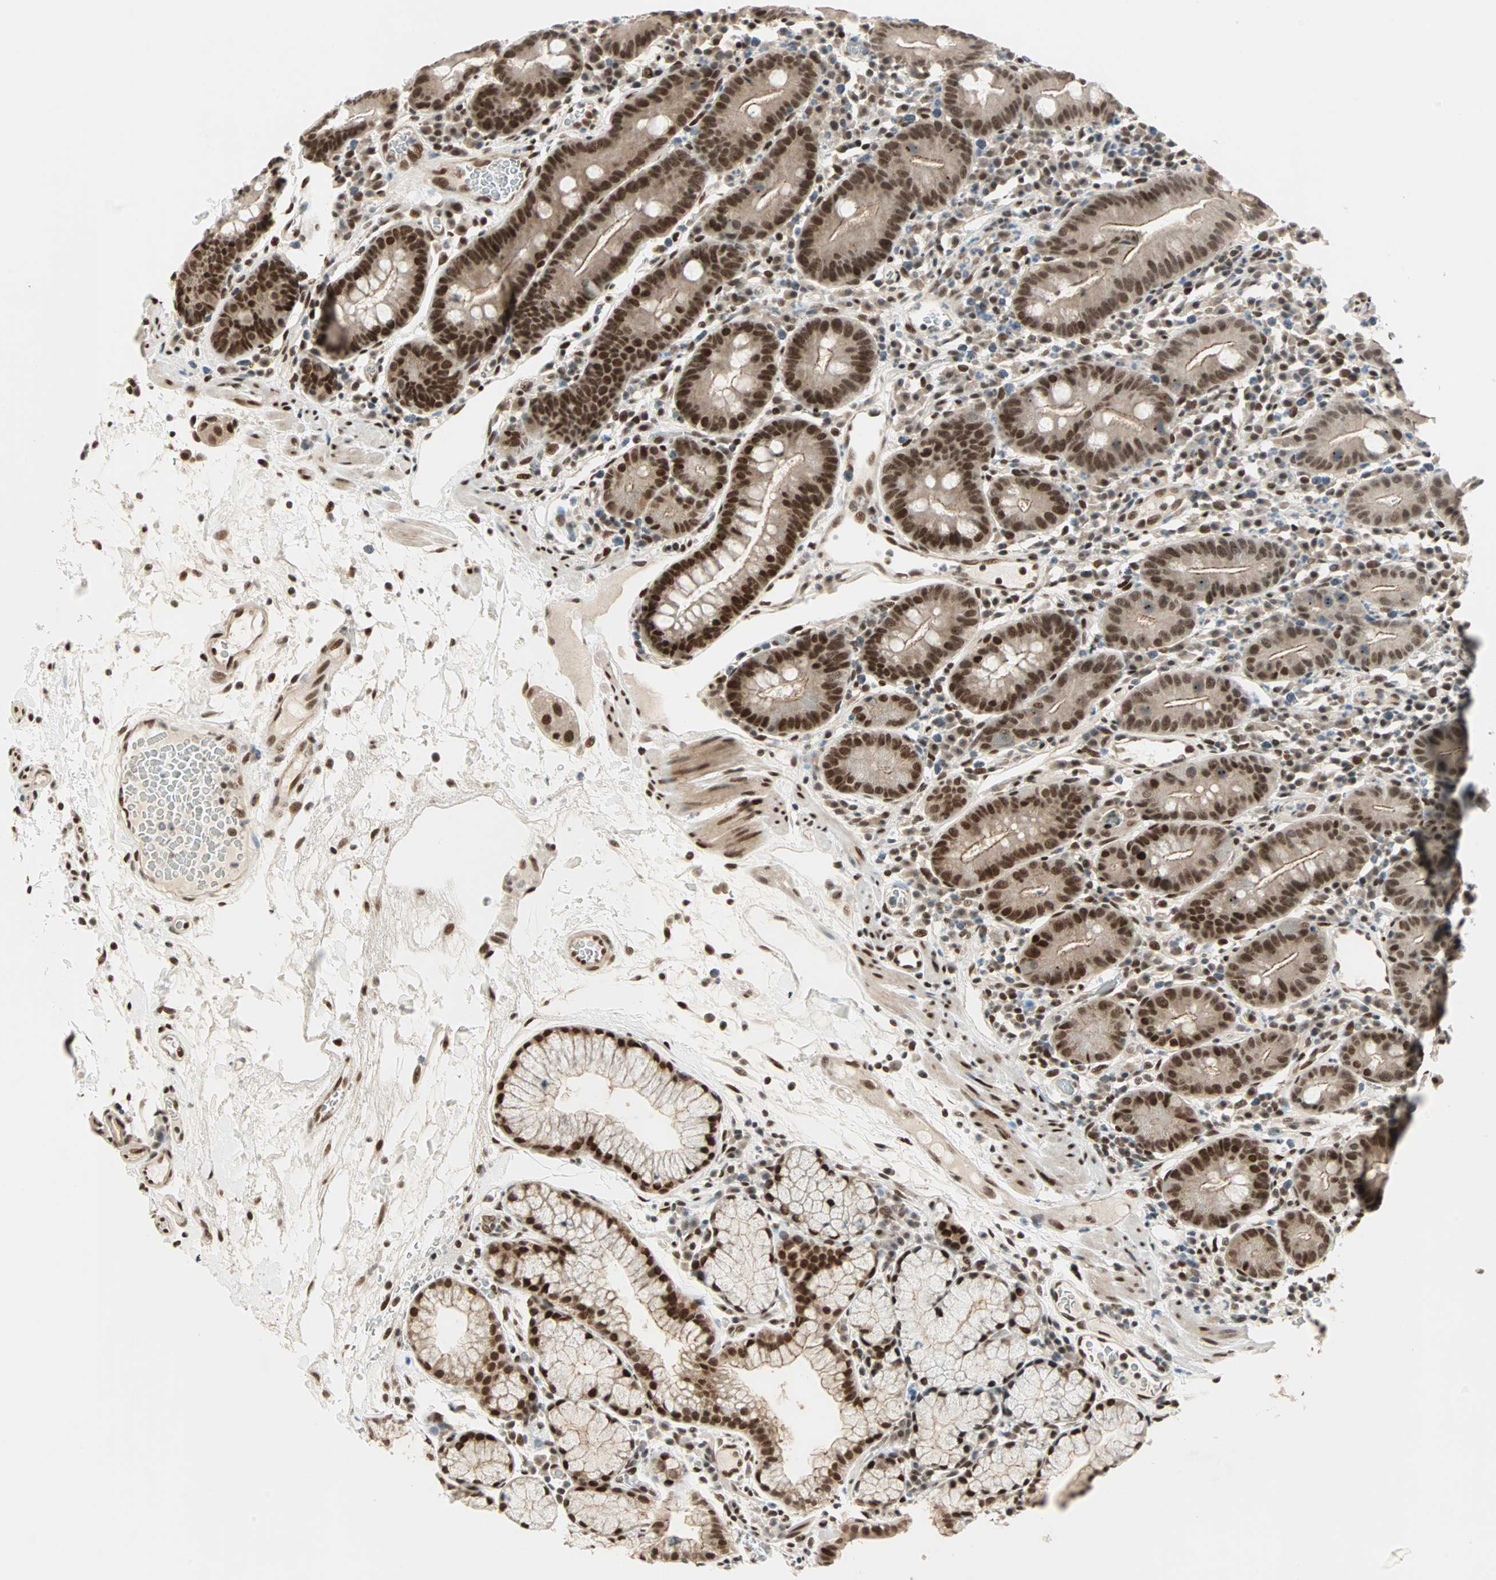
{"staining": {"intensity": "strong", "quantity": ">75%", "location": "nuclear"}, "tissue": "duodenum", "cell_type": "Glandular cells", "image_type": "normal", "snomed": [{"axis": "morphology", "description": "Normal tissue, NOS"}, {"axis": "topography", "description": "Duodenum"}], "caption": "DAB (3,3'-diaminobenzidine) immunohistochemical staining of normal duodenum exhibits strong nuclear protein staining in approximately >75% of glandular cells. (Brightfield microscopy of DAB IHC at high magnification).", "gene": "BLM", "patient": {"sex": "male", "age": 50}}